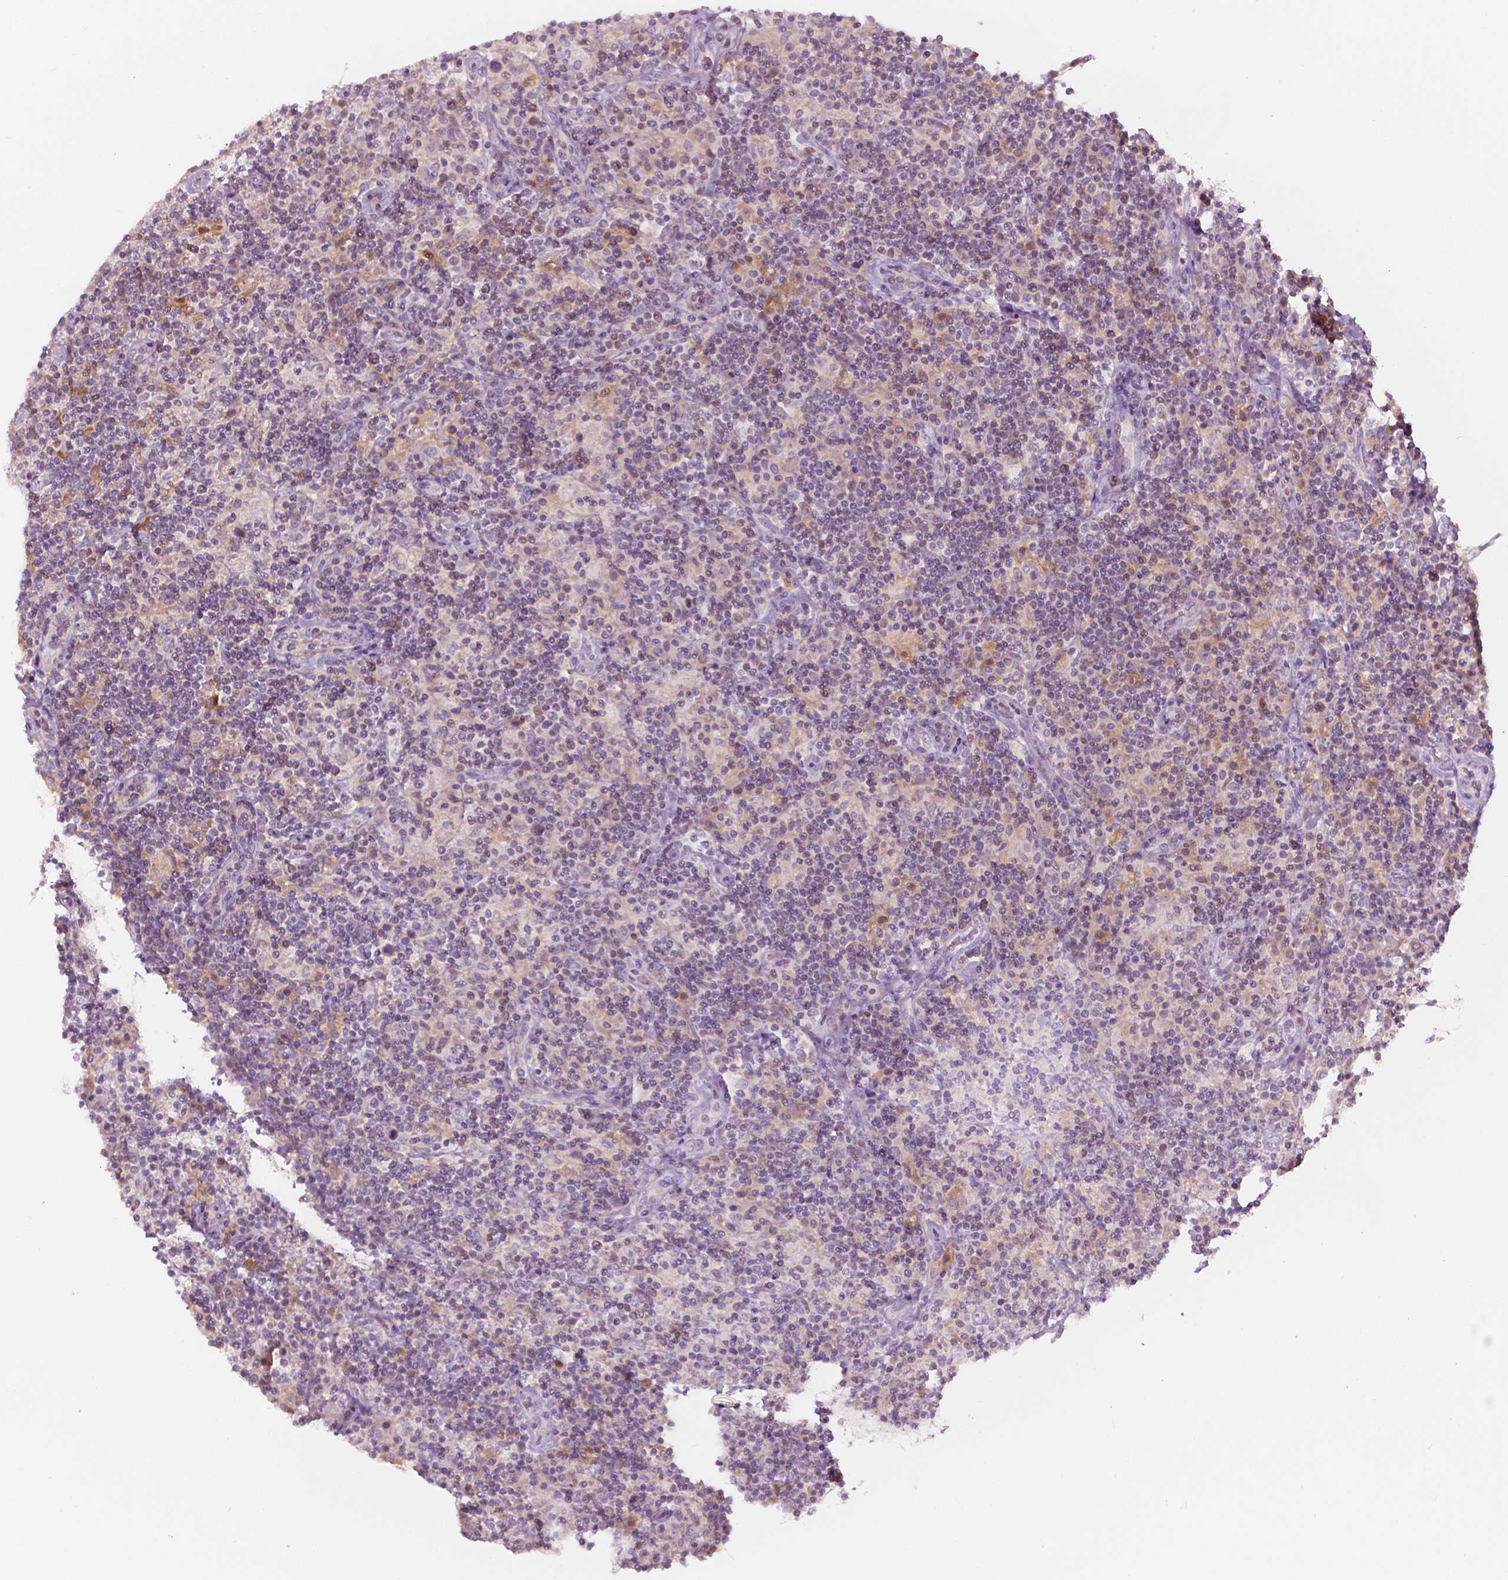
{"staining": {"intensity": "negative", "quantity": "none", "location": "none"}, "tissue": "lymphoma", "cell_type": "Tumor cells", "image_type": "cancer", "snomed": [{"axis": "morphology", "description": "Hodgkin's disease, NOS"}, {"axis": "topography", "description": "Lymph node"}], "caption": "Immunohistochemistry (IHC) histopathology image of neoplastic tissue: human Hodgkin's disease stained with DAB reveals no significant protein expression in tumor cells.", "gene": "SHMT1", "patient": {"sex": "male", "age": 70}}